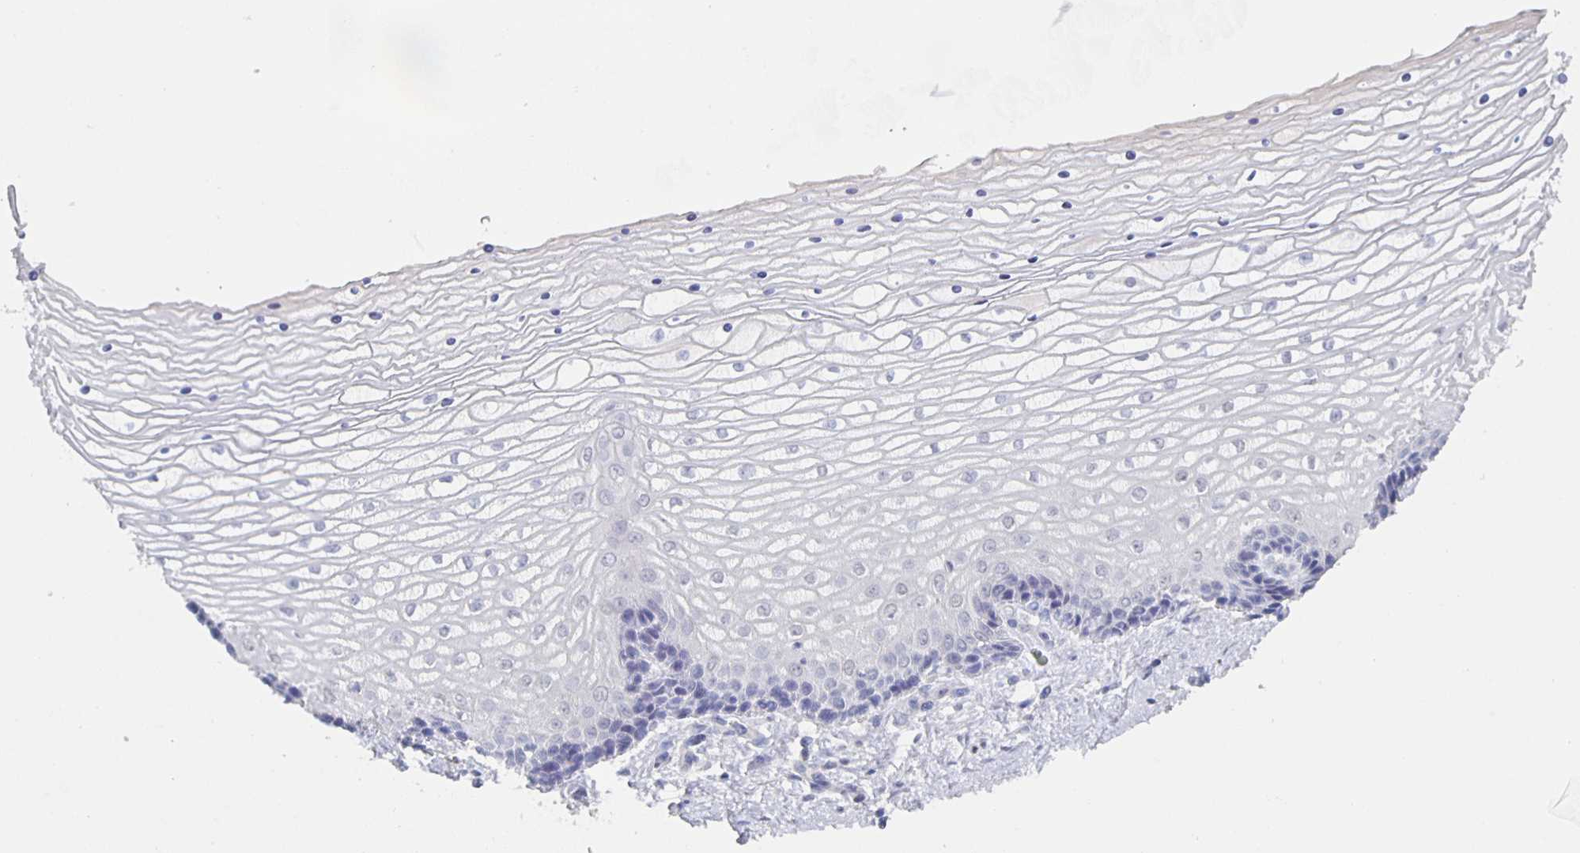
{"staining": {"intensity": "negative", "quantity": "none", "location": "none"}, "tissue": "vagina", "cell_type": "Squamous epithelial cells", "image_type": "normal", "snomed": [{"axis": "morphology", "description": "Normal tissue, NOS"}, {"axis": "topography", "description": "Vagina"}], "caption": "This is a micrograph of IHC staining of unremarkable vagina, which shows no expression in squamous epithelial cells.", "gene": "CACNA2D2", "patient": {"sex": "female", "age": 45}}